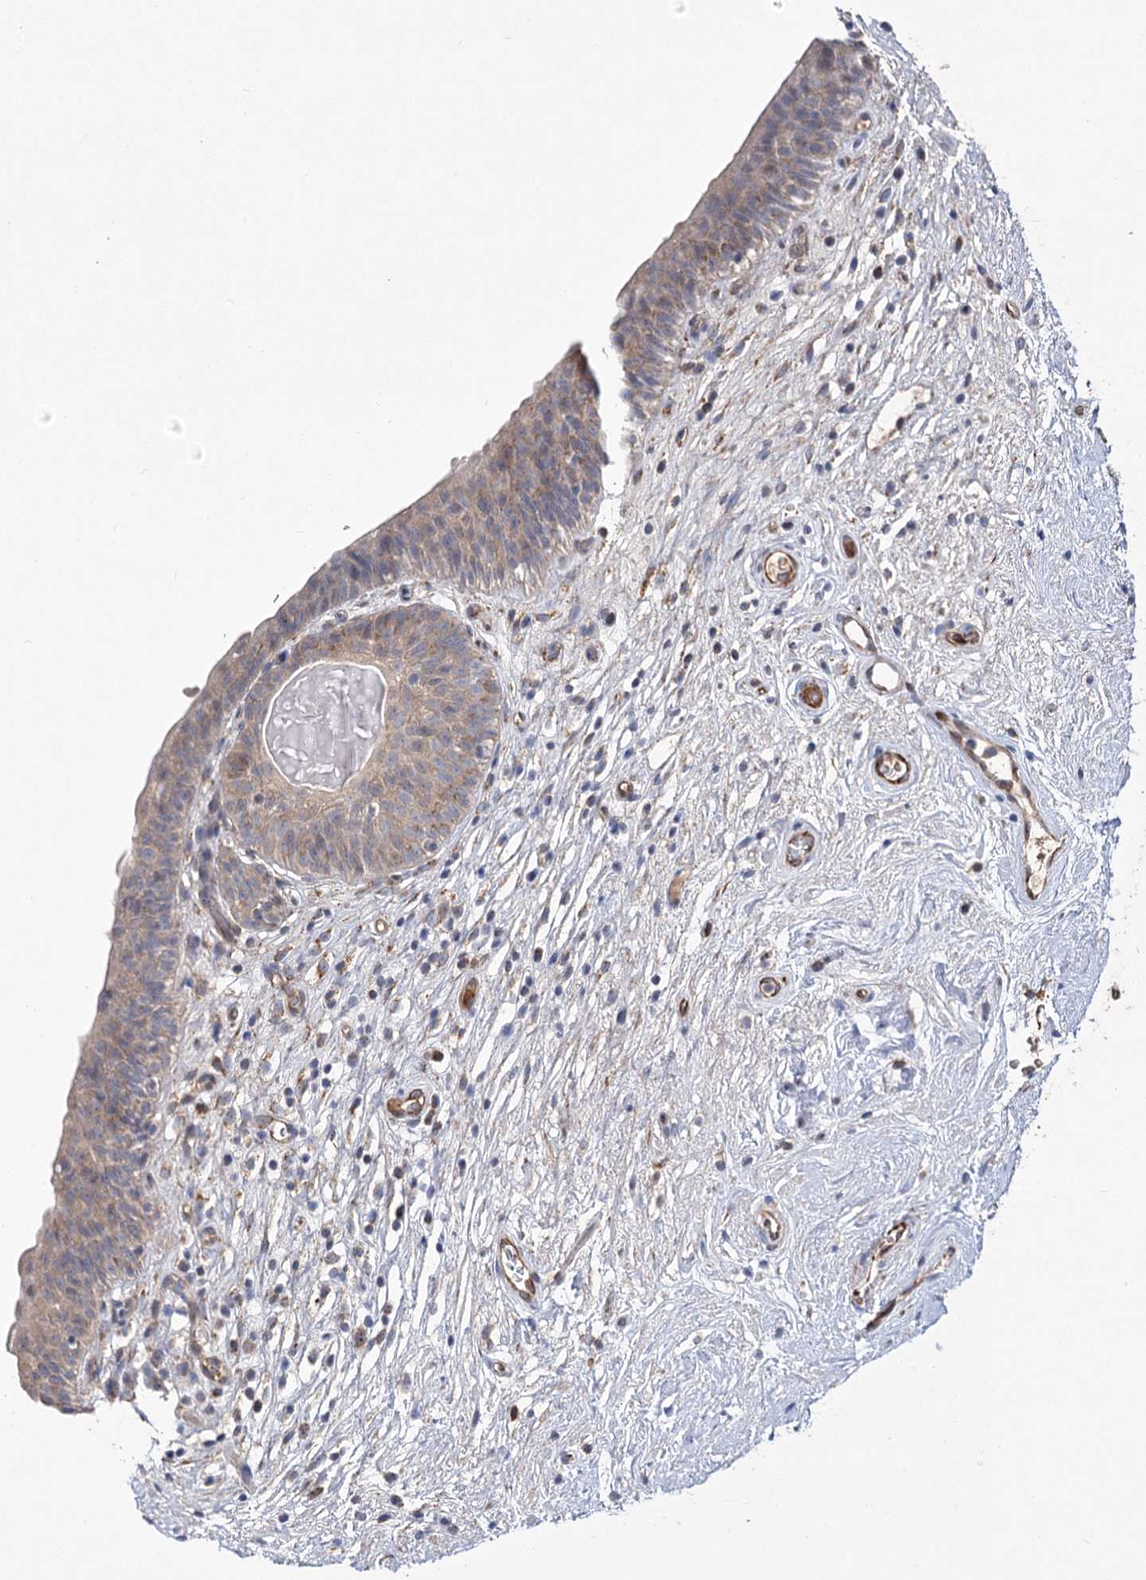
{"staining": {"intensity": "weak", "quantity": ">75%", "location": "cytoplasmic/membranous"}, "tissue": "urinary bladder", "cell_type": "Urothelial cells", "image_type": "normal", "snomed": [{"axis": "morphology", "description": "Normal tissue, NOS"}, {"axis": "topography", "description": "Urinary bladder"}], "caption": "The histopathology image displays immunohistochemical staining of unremarkable urinary bladder. There is weak cytoplasmic/membranous staining is appreciated in about >75% of urothelial cells.", "gene": "ECHDC3", "patient": {"sex": "male", "age": 83}}